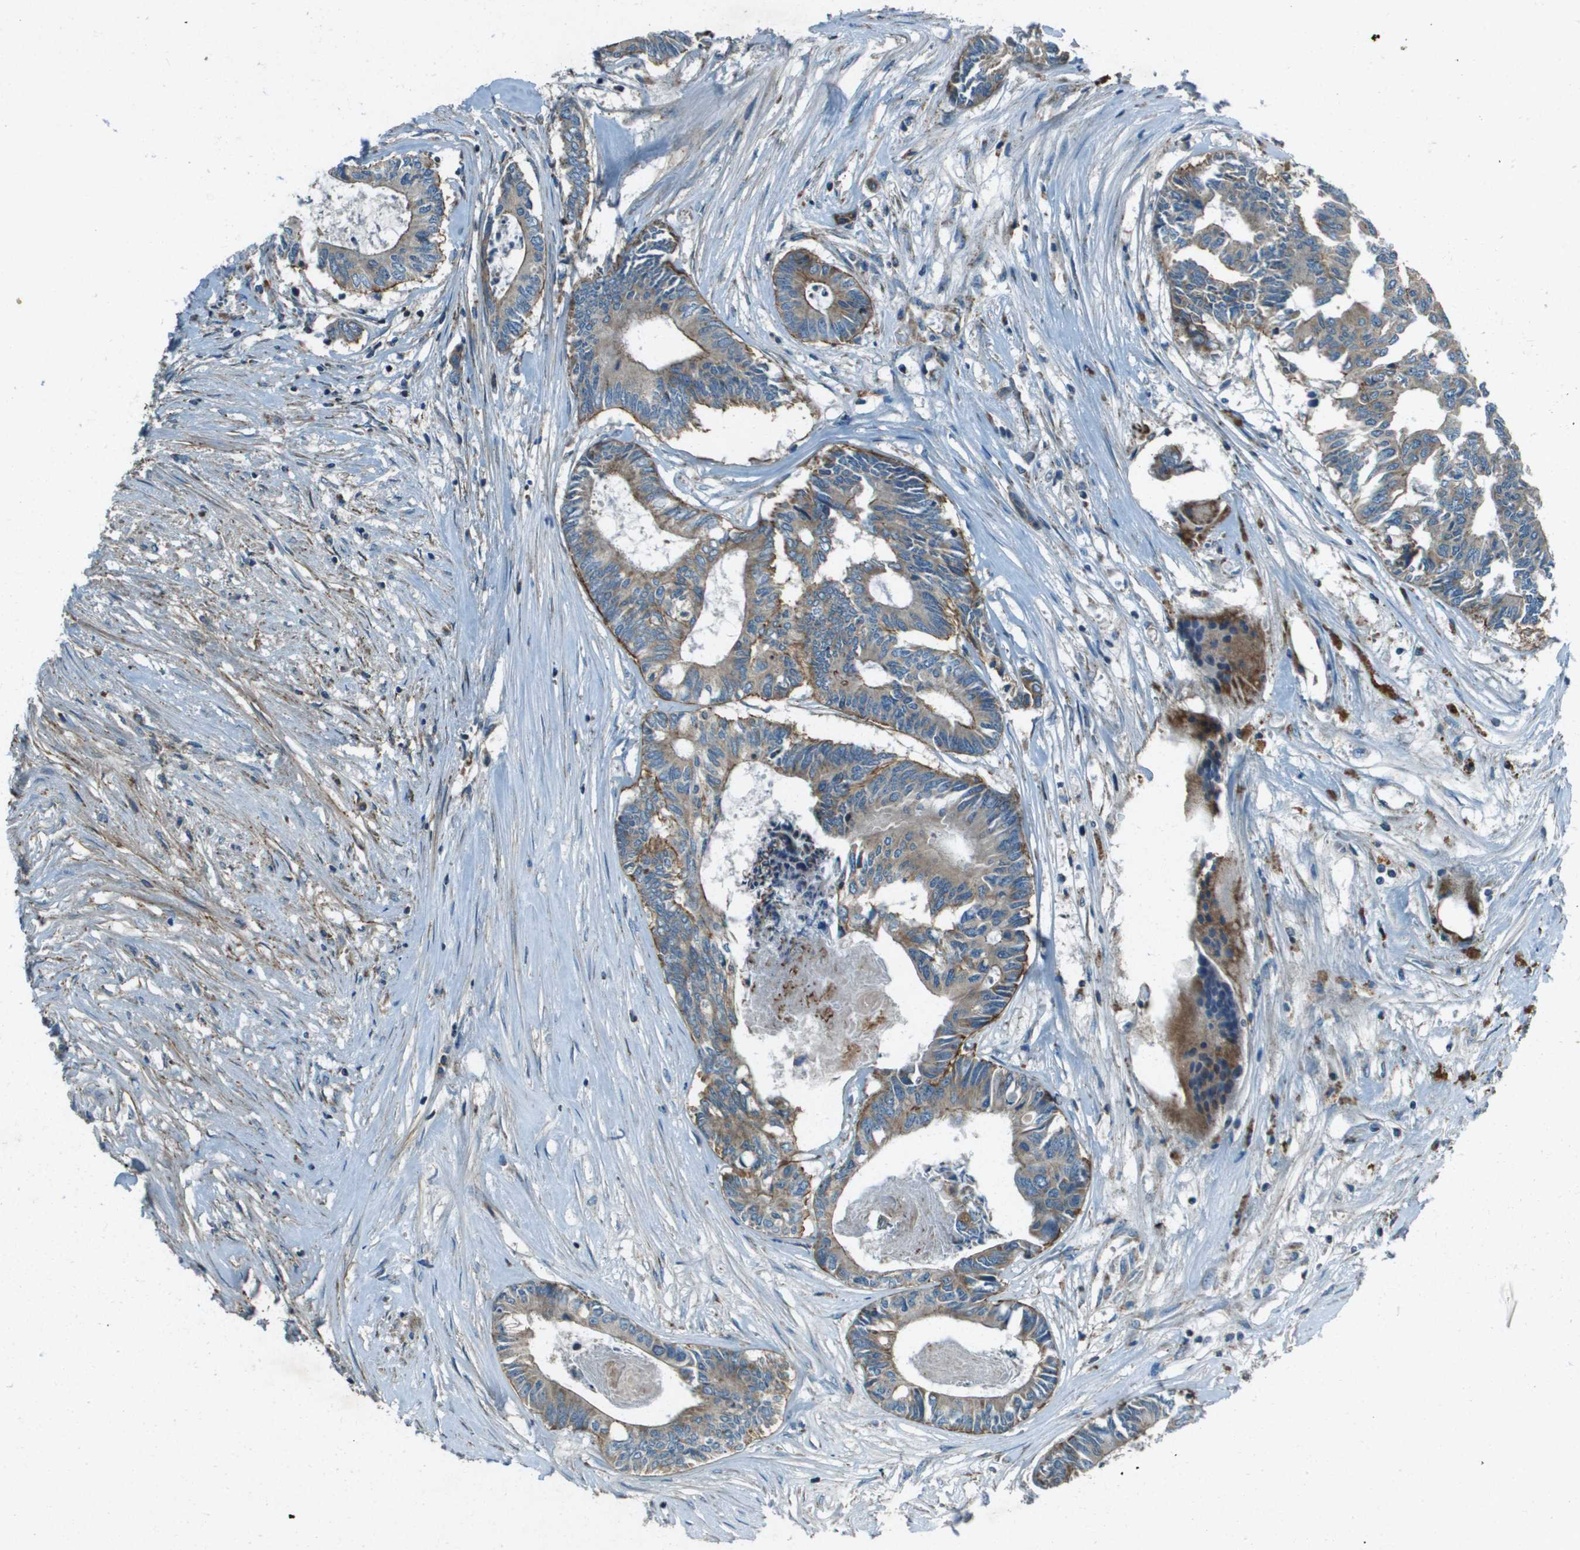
{"staining": {"intensity": "moderate", "quantity": ">75%", "location": "cytoplasmic/membranous"}, "tissue": "colorectal cancer", "cell_type": "Tumor cells", "image_type": "cancer", "snomed": [{"axis": "morphology", "description": "Adenocarcinoma, NOS"}, {"axis": "topography", "description": "Rectum"}], "caption": "Brown immunohistochemical staining in adenocarcinoma (colorectal) demonstrates moderate cytoplasmic/membranous positivity in approximately >75% of tumor cells.", "gene": "MIGA1", "patient": {"sex": "male", "age": 63}}